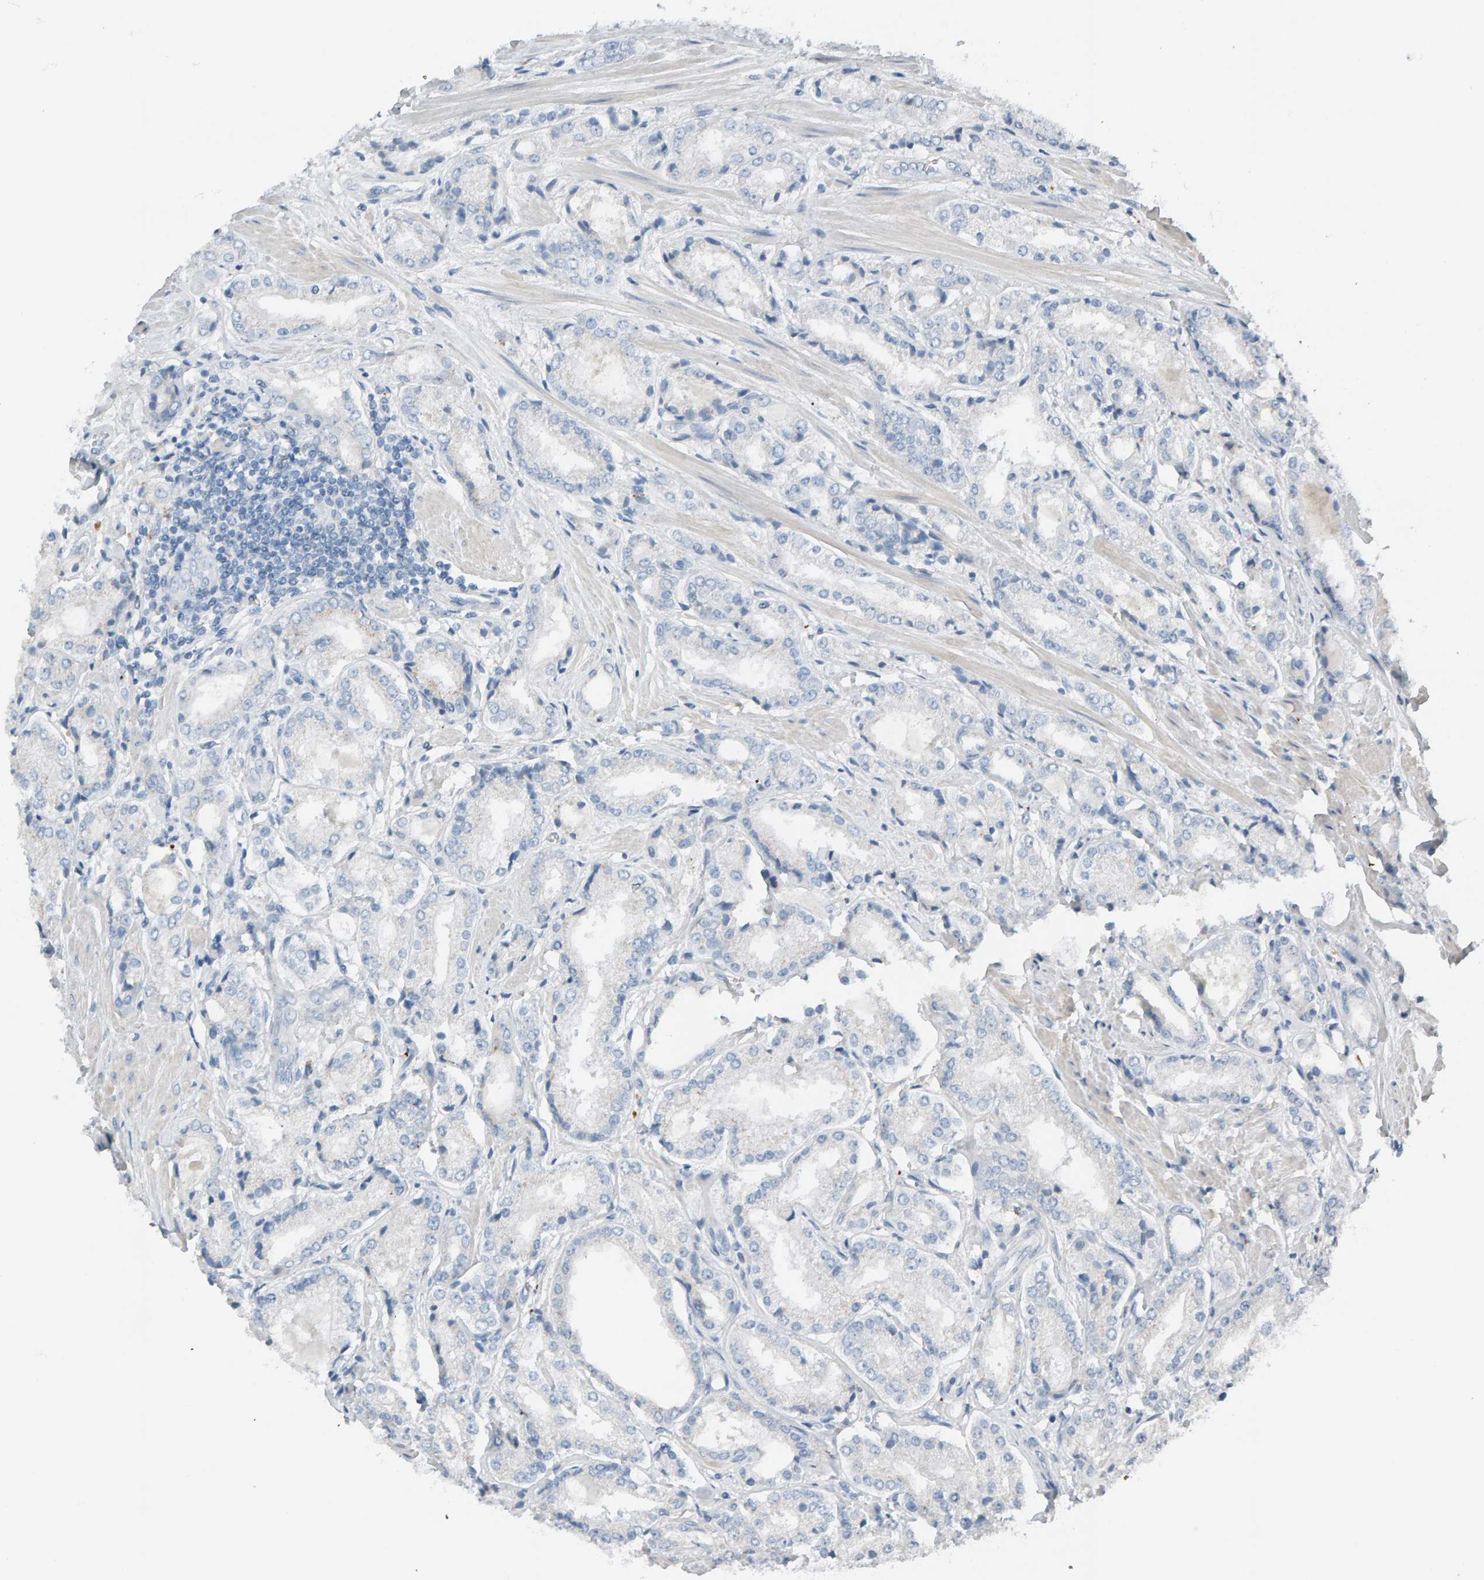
{"staining": {"intensity": "negative", "quantity": "none", "location": "none"}, "tissue": "prostate cancer", "cell_type": "Tumor cells", "image_type": "cancer", "snomed": [{"axis": "morphology", "description": "Adenocarcinoma, Low grade"}, {"axis": "topography", "description": "Prostate"}], "caption": "Protein analysis of prostate cancer reveals no significant staining in tumor cells. (Brightfield microscopy of DAB immunohistochemistry at high magnification).", "gene": "IPPK", "patient": {"sex": "male", "age": 62}}